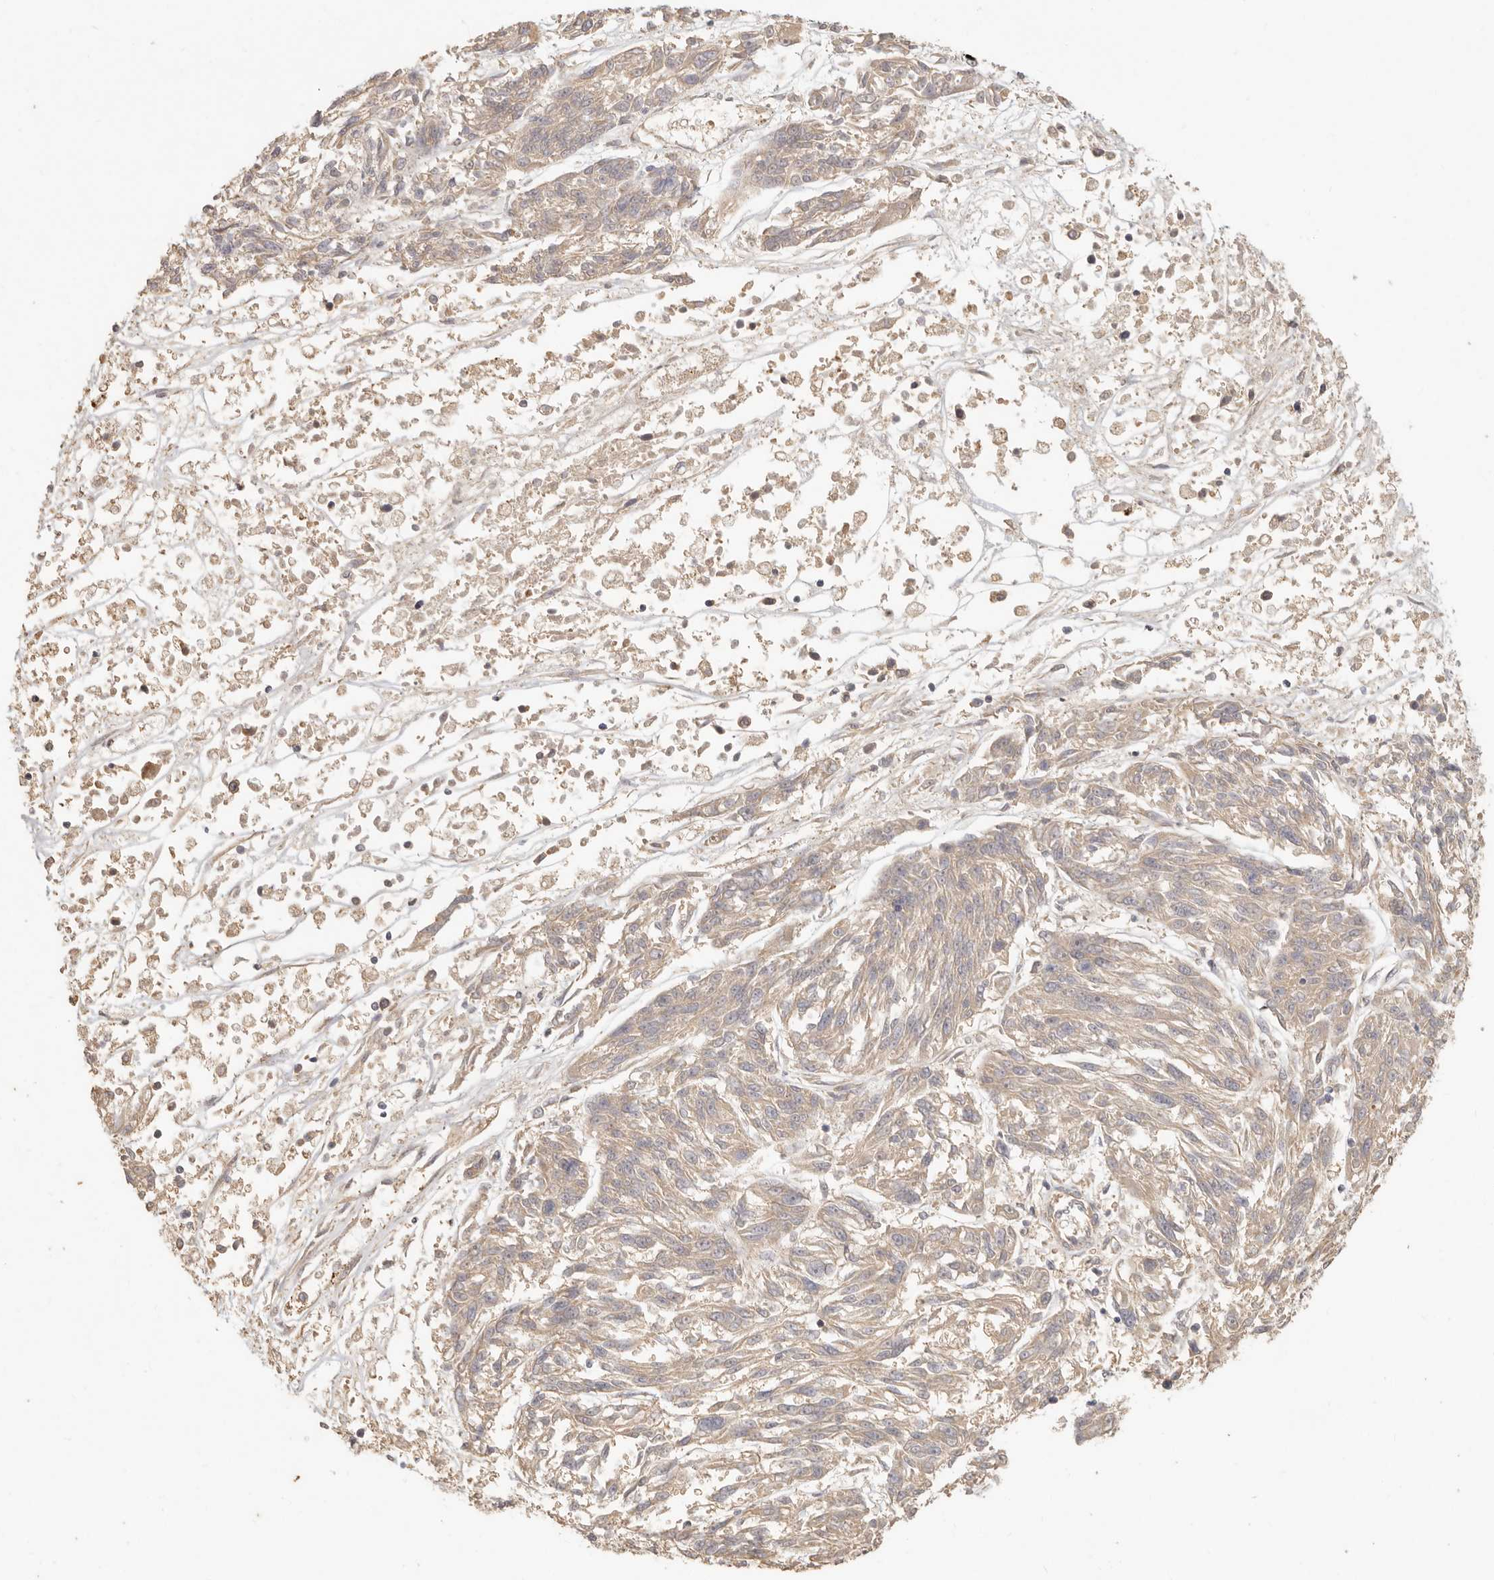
{"staining": {"intensity": "weak", "quantity": ">75%", "location": "cytoplasmic/membranous"}, "tissue": "melanoma", "cell_type": "Tumor cells", "image_type": "cancer", "snomed": [{"axis": "morphology", "description": "Malignant melanoma, NOS"}, {"axis": "topography", "description": "Skin"}], "caption": "Human malignant melanoma stained for a protein (brown) shows weak cytoplasmic/membranous positive expression in approximately >75% of tumor cells.", "gene": "VIPR1", "patient": {"sex": "male", "age": 53}}